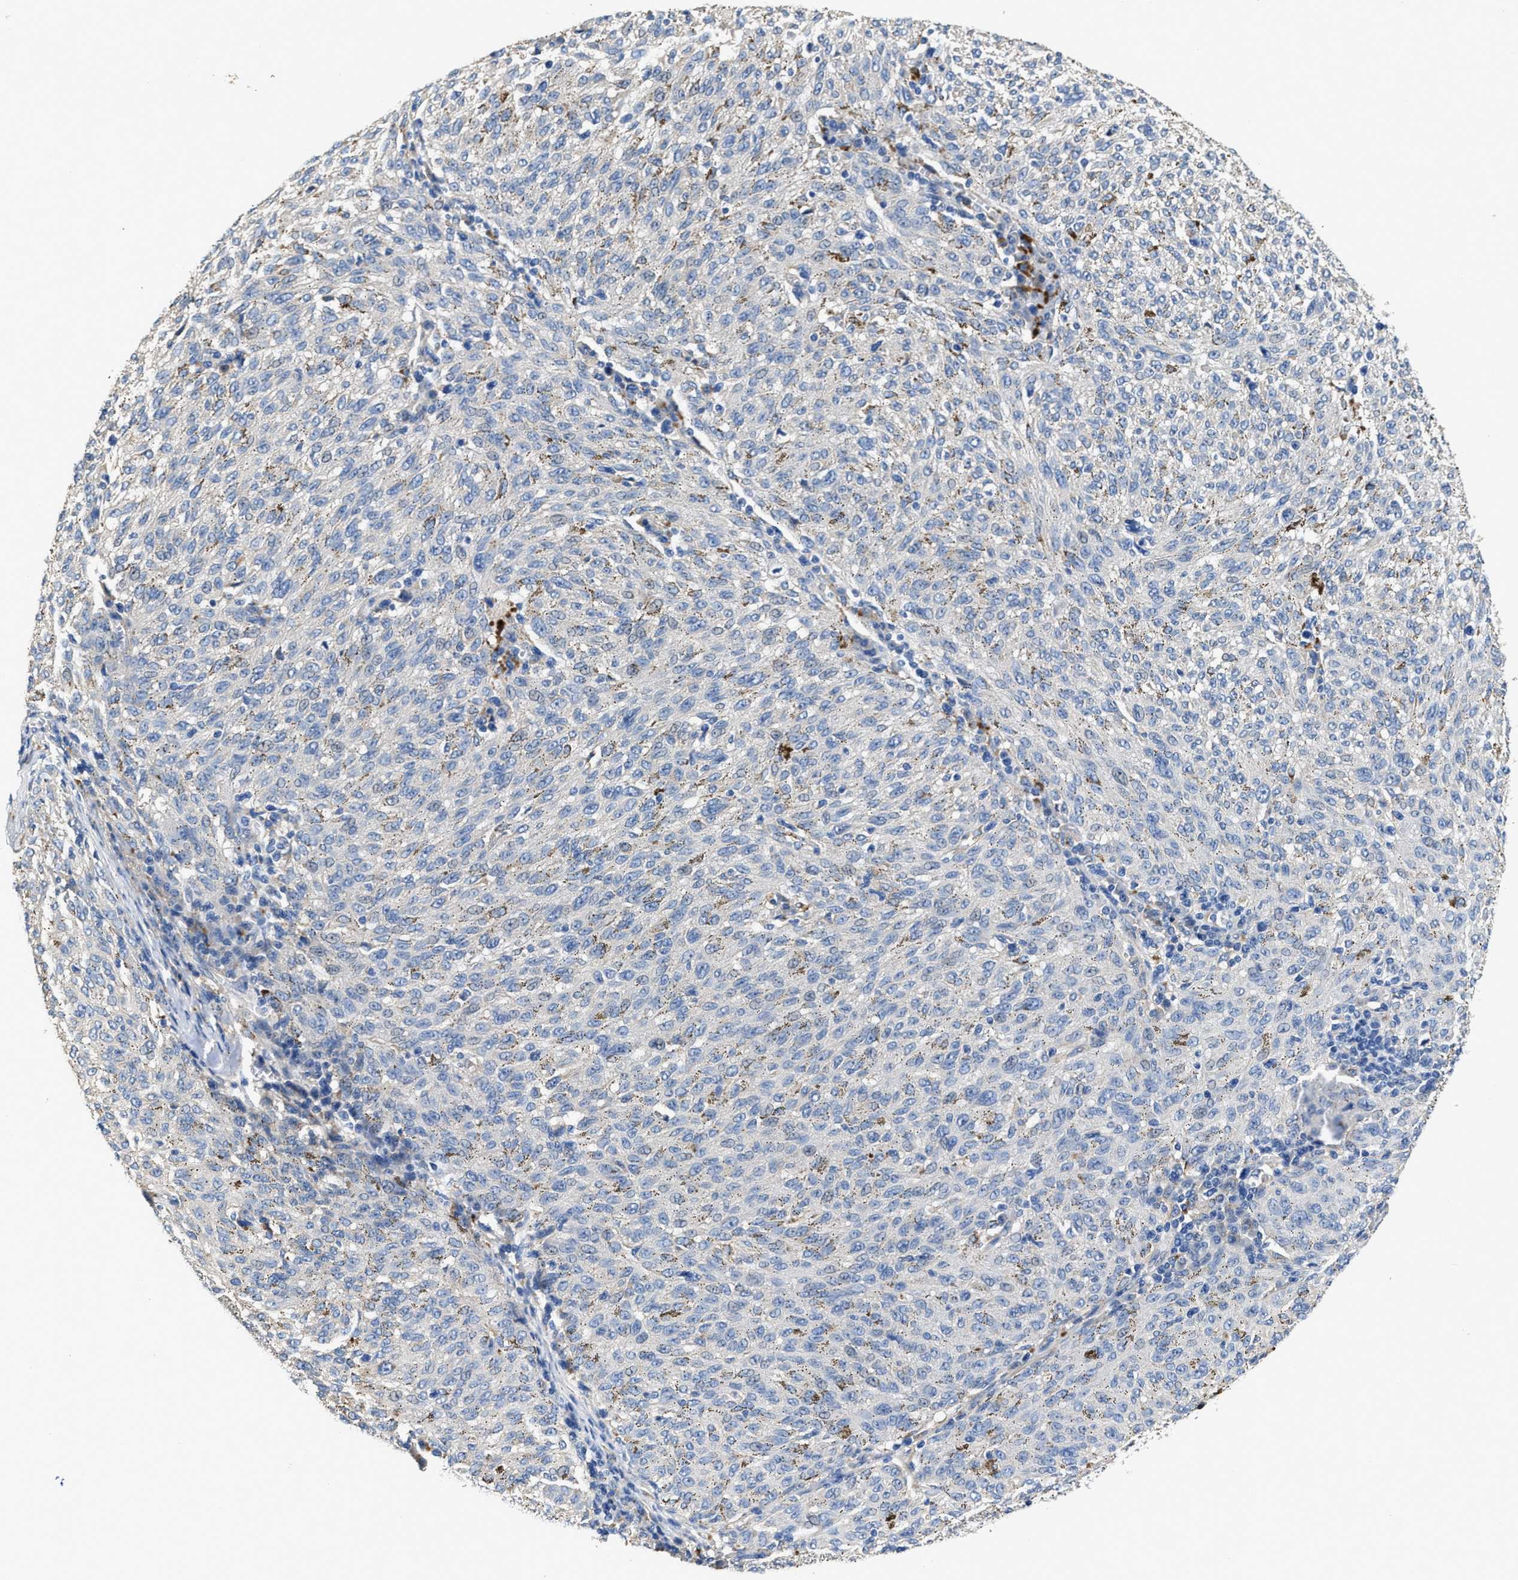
{"staining": {"intensity": "negative", "quantity": "none", "location": "none"}, "tissue": "melanoma", "cell_type": "Tumor cells", "image_type": "cancer", "snomed": [{"axis": "morphology", "description": "Malignant melanoma, NOS"}, {"axis": "topography", "description": "Skin"}], "caption": "IHC micrograph of human malignant melanoma stained for a protein (brown), which displays no expression in tumor cells. (Stains: DAB (3,3'-diaminobenzidine) IHC with hematoxylin counter stain, Microscopy: brightfield microscopy at high magnification).", "gene": "PEG10", "patient": {"sex": "female", "age": 72}}